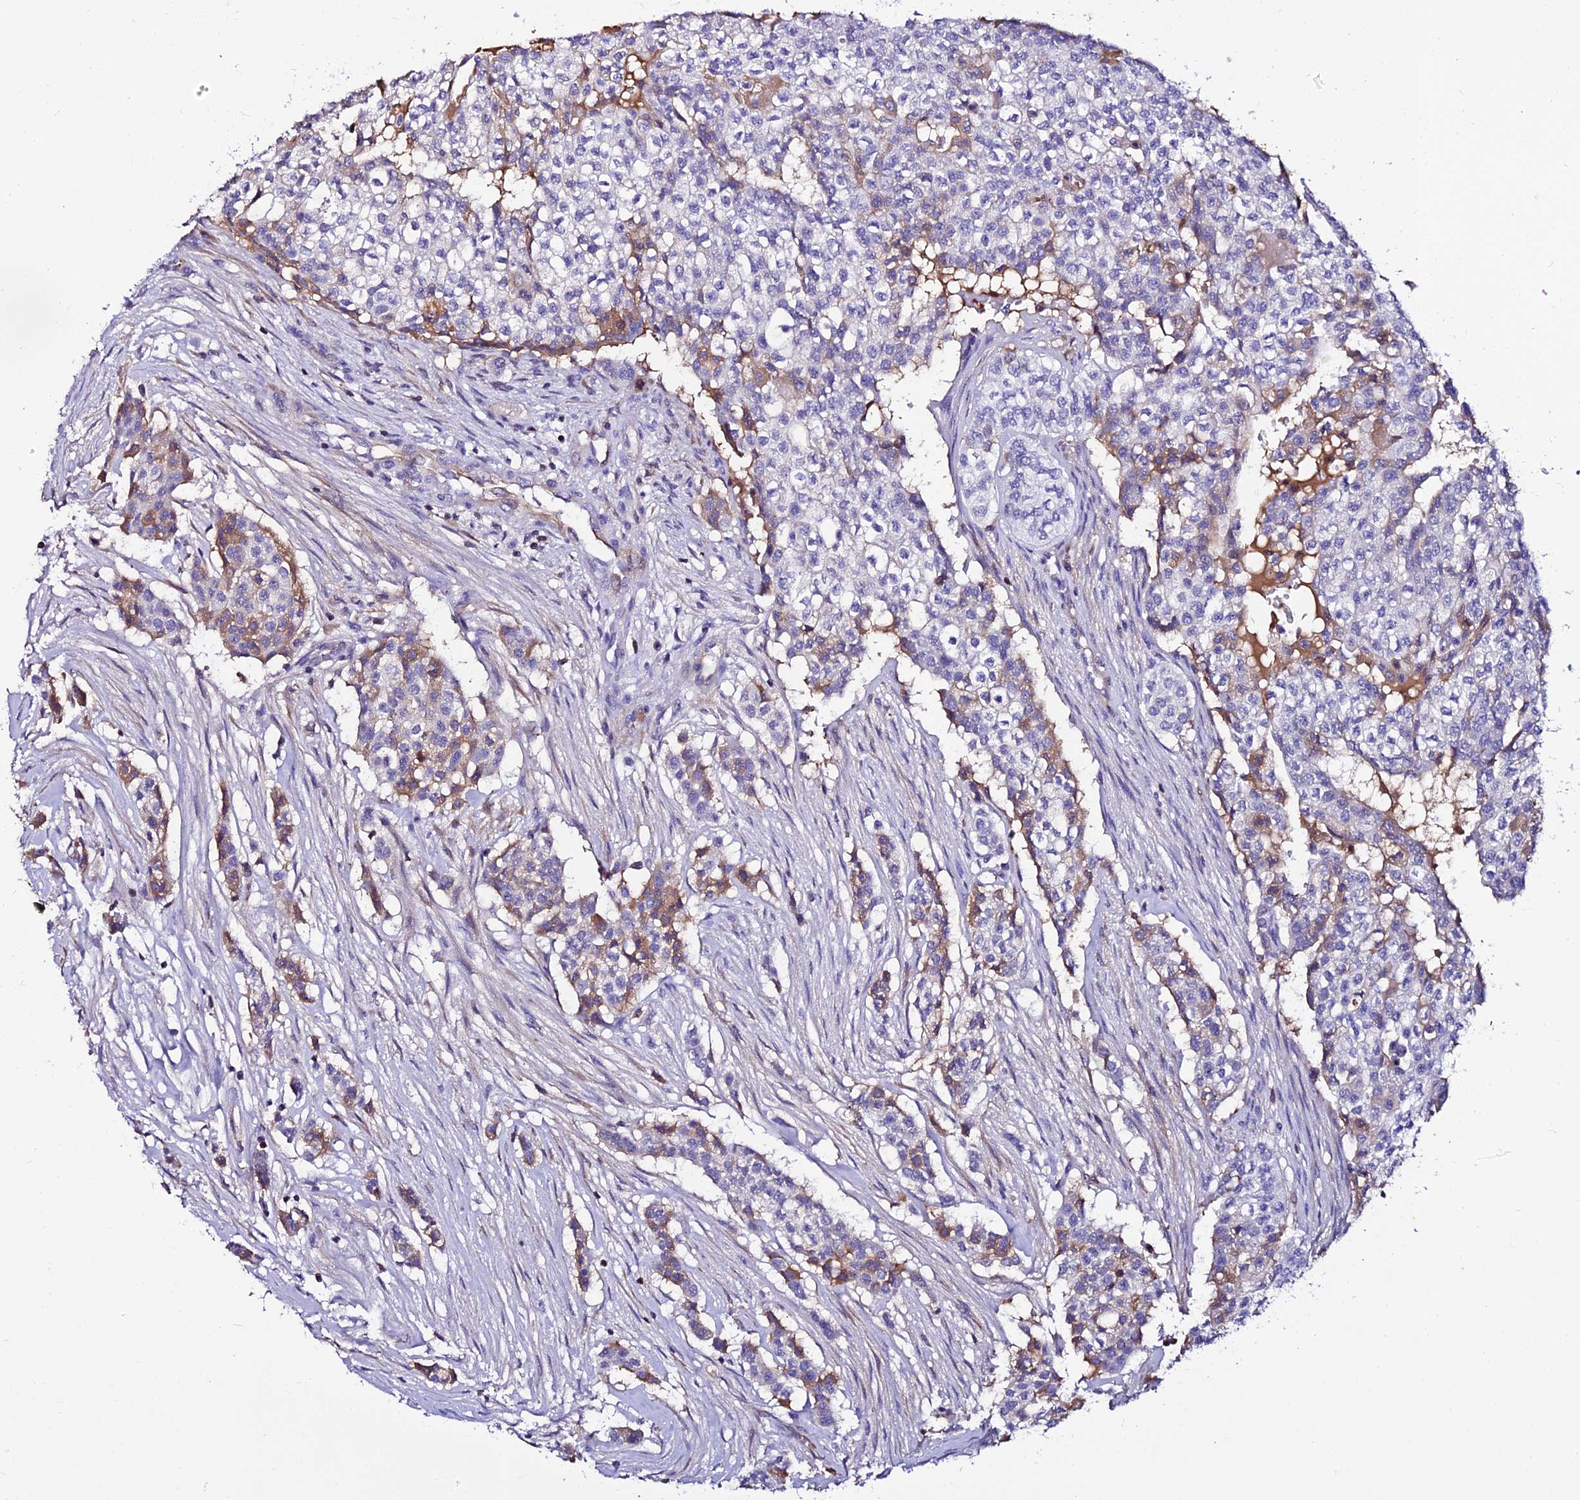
{"staining": {"intensity": "moderate", "quantity": "<25%", "location": "cytoplasmic/membranous"}, "tissue": "head and neck cancer", "cell_type": "Tumor cells", "image_type": "cancer", "snomed": [{"axis": "morphology", "description": "Adenocarcinoma, NOS"}, {"axis": "topography", "description": "Head-Neck"}], "caption": "Brown immunohistochemical staining in human adenocarcinoma (head and neck) demonstrates moderate cytoplasmic/membranous staining in approximately <25% of tumor cells. The staining was performed using DAB, with brown indicating positive protein expression. Nuclei are stained blue with hematoxylin.", "gene": "DEFB132", "patient": {"sex": "male", "age": 81}}